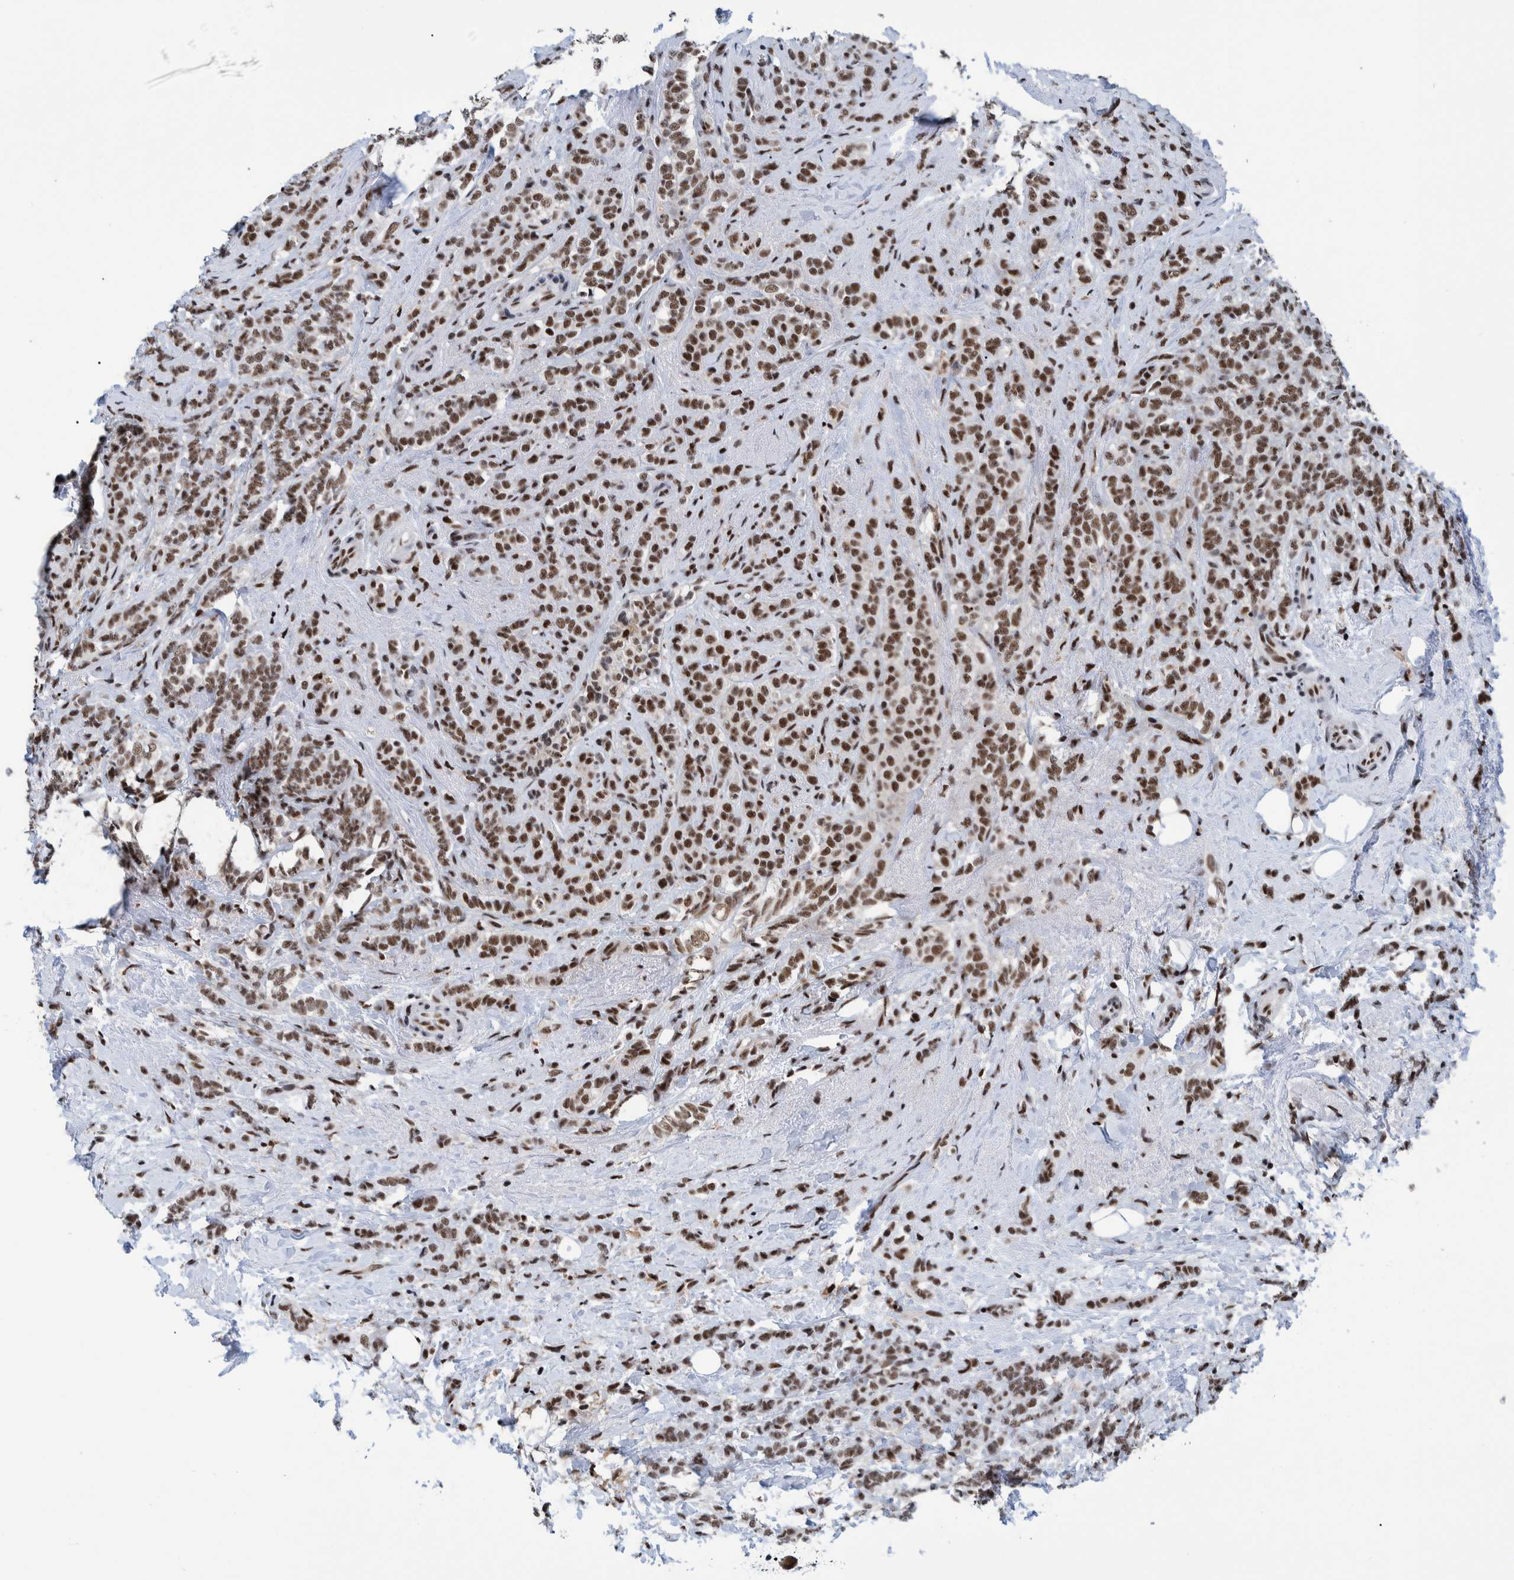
{"staining": {"intensity": "strong", "quantity": ">75%", "location": "nuclear"}, "tissue": "breast cancer", "cell_type": "Tumor cells", "image_type": "cancer", "snomed": [{"axis": "morphology", "description": "Lobular carcinoma"}, {"axis": "topography", "description": "Breast"}], "caption": "Protein expression analysis of breast lobular carcinoma exhibits strong nuclear expression in approximately >75% of tumor cells.", "gene": "EFTUD2", "patient": {"sex": "female", "age": 50}}